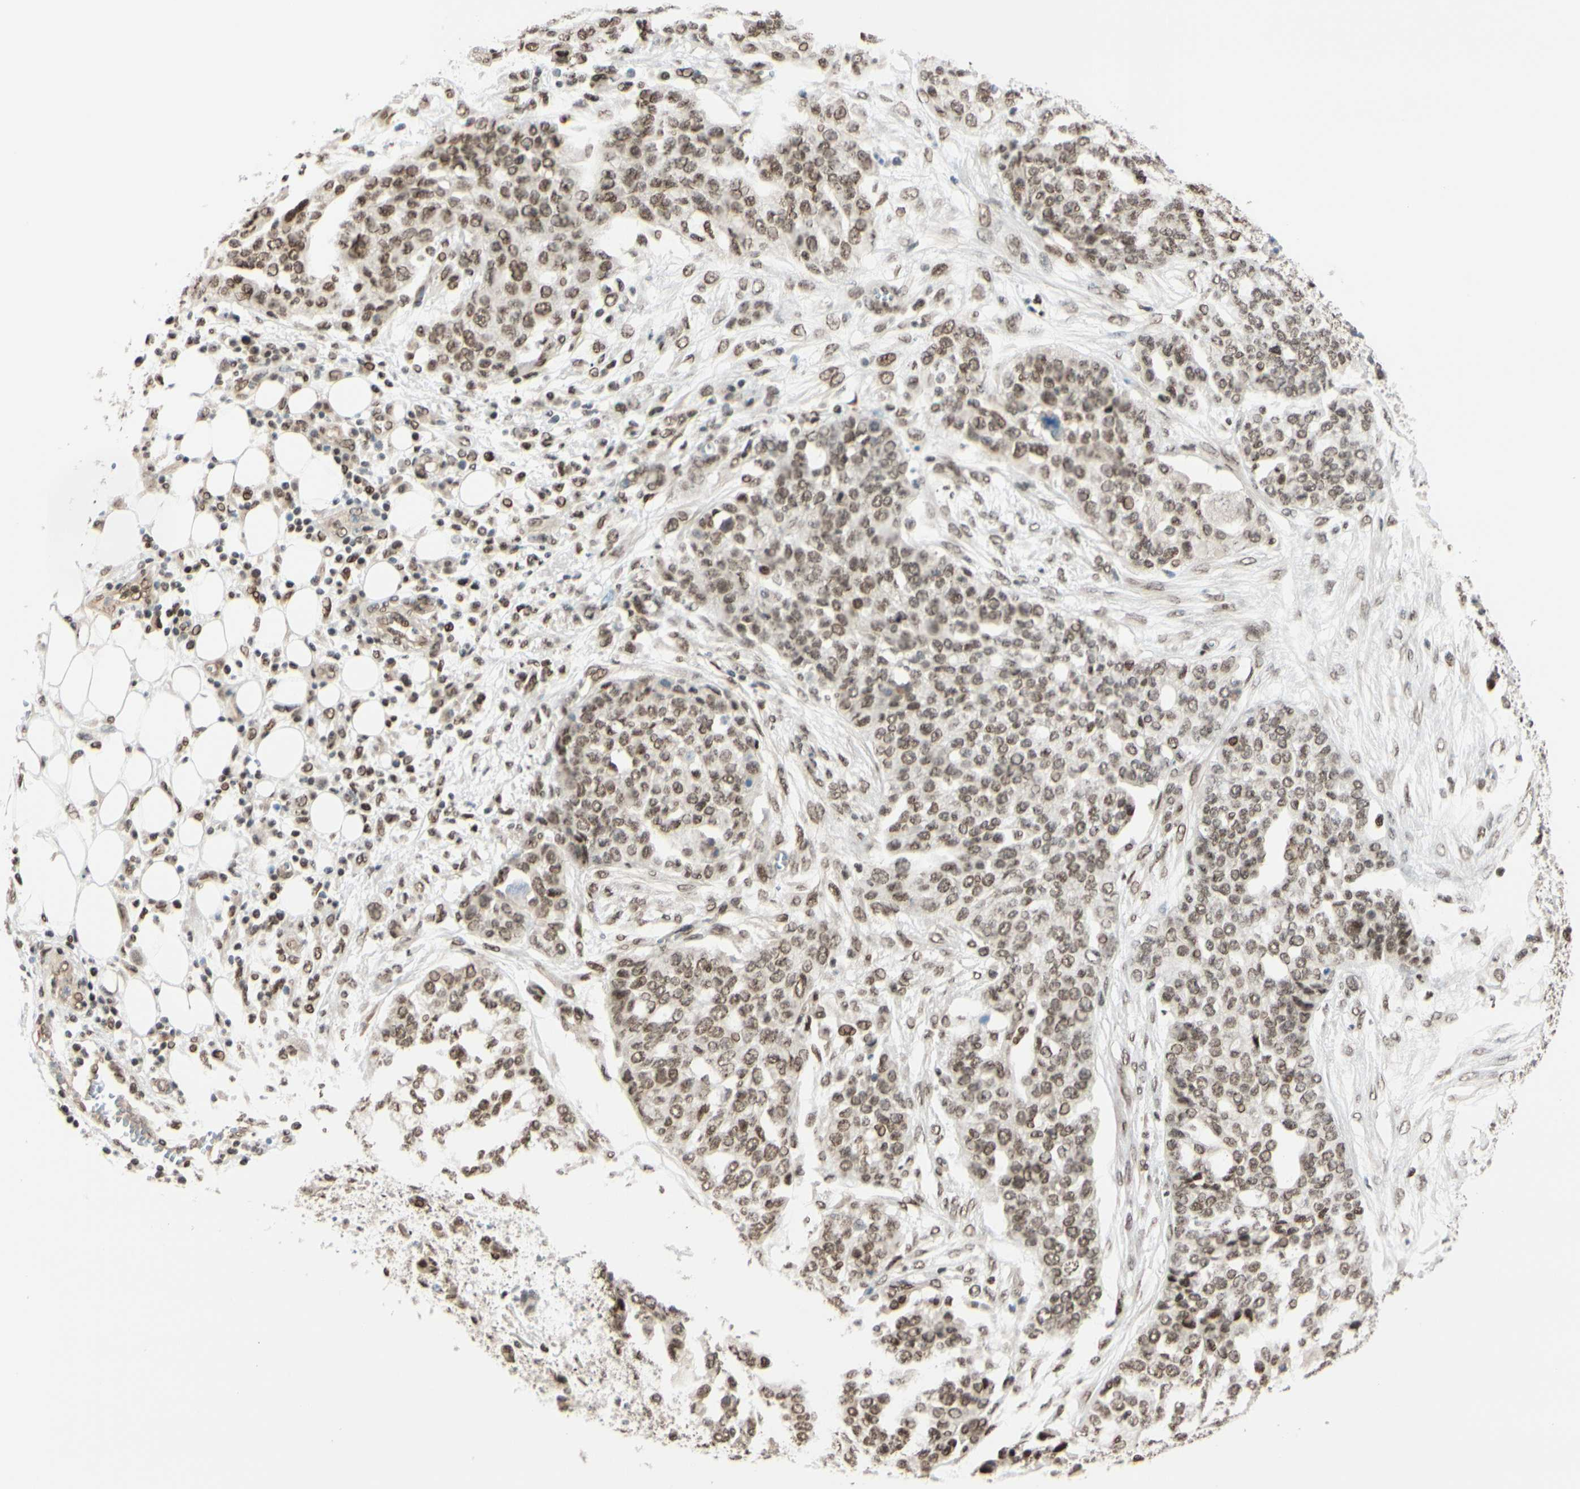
{"staining": {"intensity": "weak", "quantity": ">75%", "location": "nuclear"}, "tissue": "ovarian cancer", "cell_type": "Tumor cells", "image_type": "cancer", "snomed": [{"axis": "morphology", "description": "Cystadenocarcinoma, serous, NOS"}, {"axis": "topography", "description": "Soft tissue"}, {"axis": "topography", "description": "Ovary"}], "caption": "Protein staining exhibits weak nuclear positivity in approximately >75% of tumor cells in ovarian cancer.", "gene": "SUFU", "patient": {"sex": "female", "age": 57}}